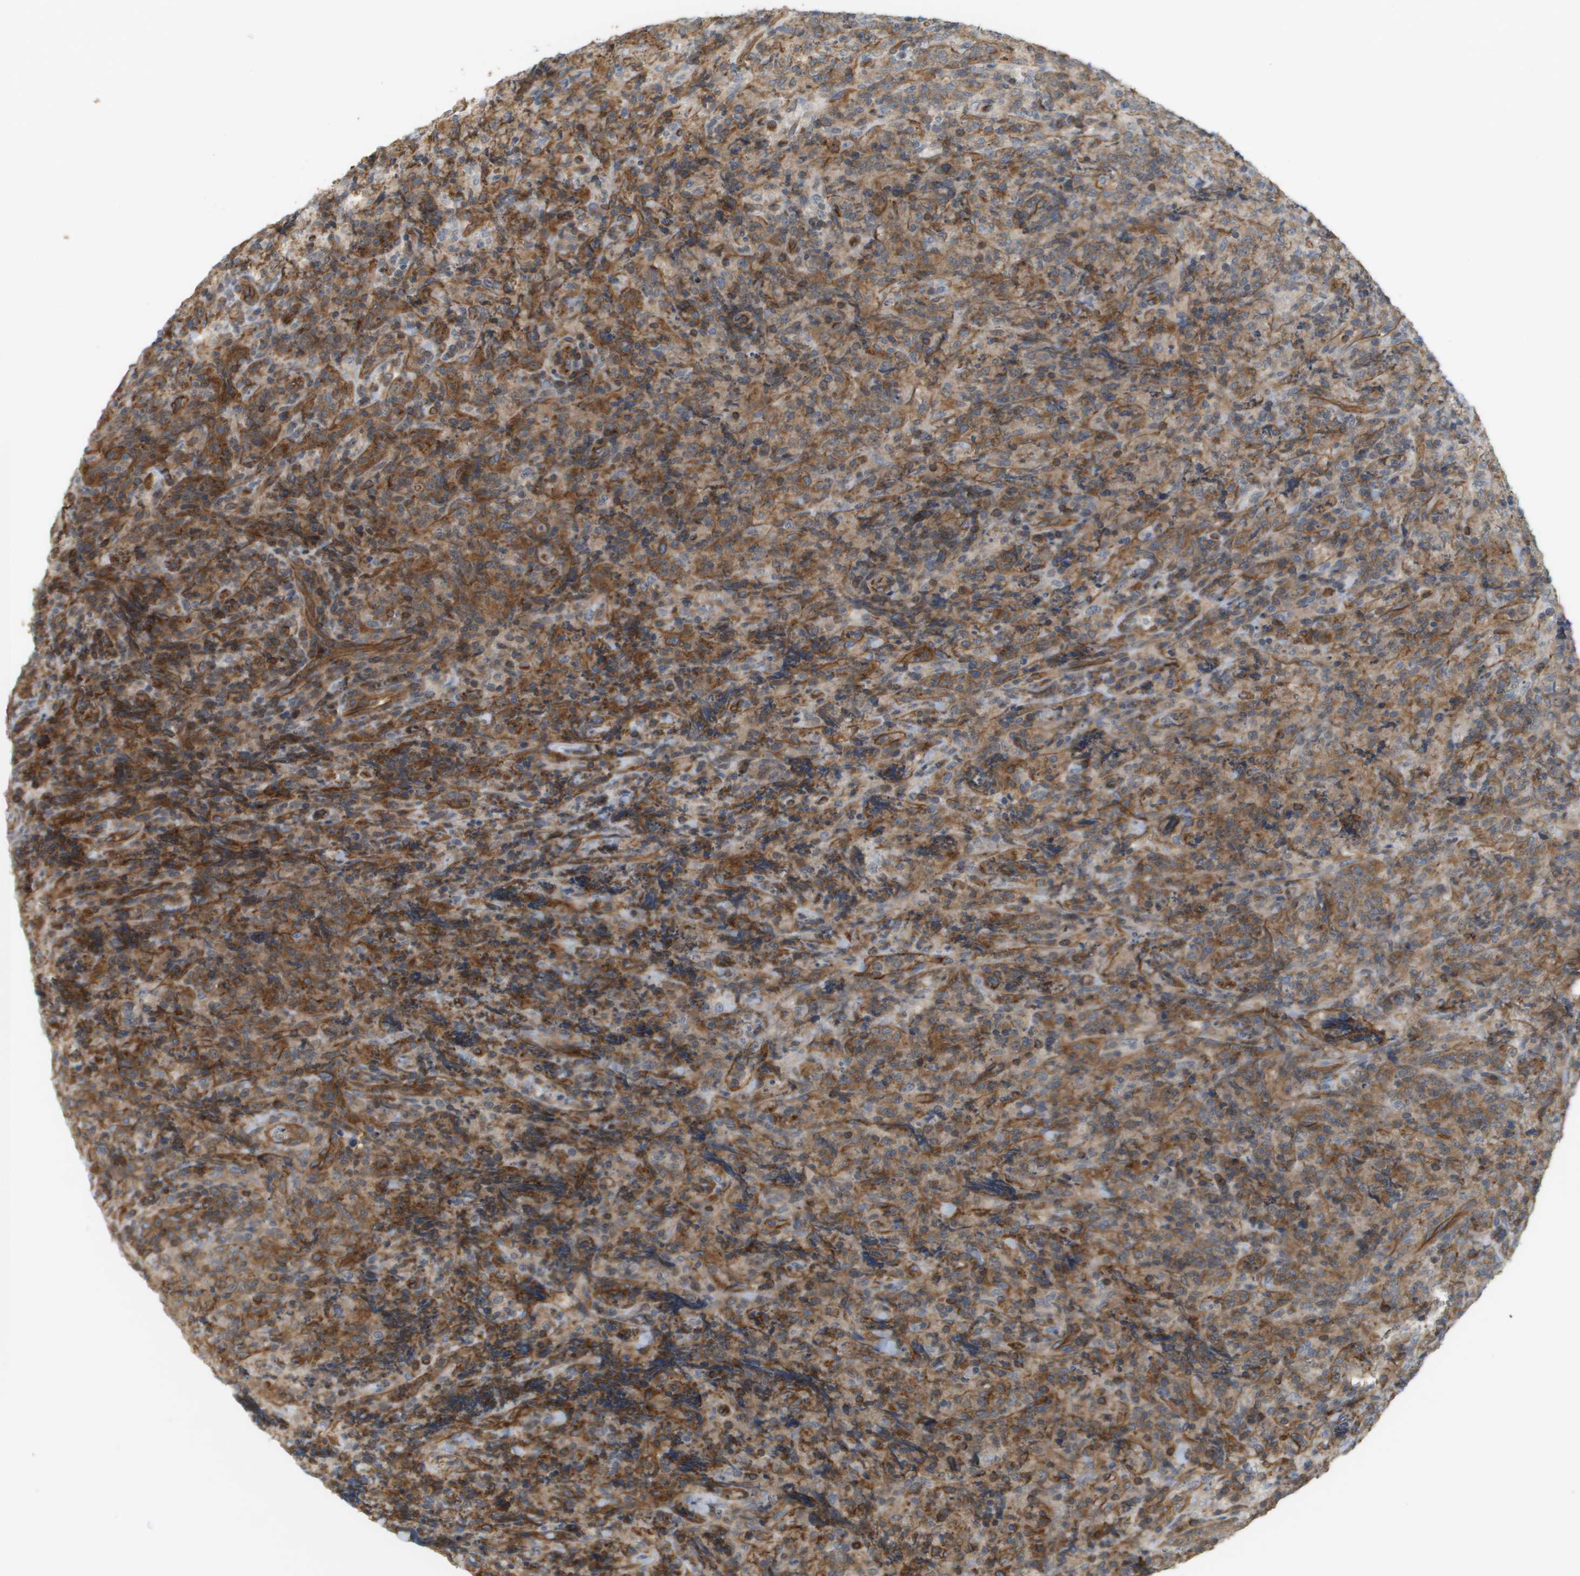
{"staining": {"intensity": "moderate", "quantity": ">75%", "location": "cytoplasmic/membranous"}, "tissue": "lymphoma", "cell_type": "Tumor cells", "image_type": "cancer", "snomed": [{"axis": "morphology", "description": "Malignant lymphoma, non-Hodgkin's type, High grade"}, {"axis": "topography", "description": "Tonsil"}], "caption": "IHC photomicrograph of neoplastic tissue: human high-grade malignant lymphoma, non-Hodgkin's type stained using immunohistochemistry demonstrates medium levels of moderate protein expression localized specifically in the cytoplasmic/membranous of tumor cells, appearing as a cytoplasmic/membranous brown color.", "gene": "SGMS2", "patient": {"sex": "female", "age": 36}}